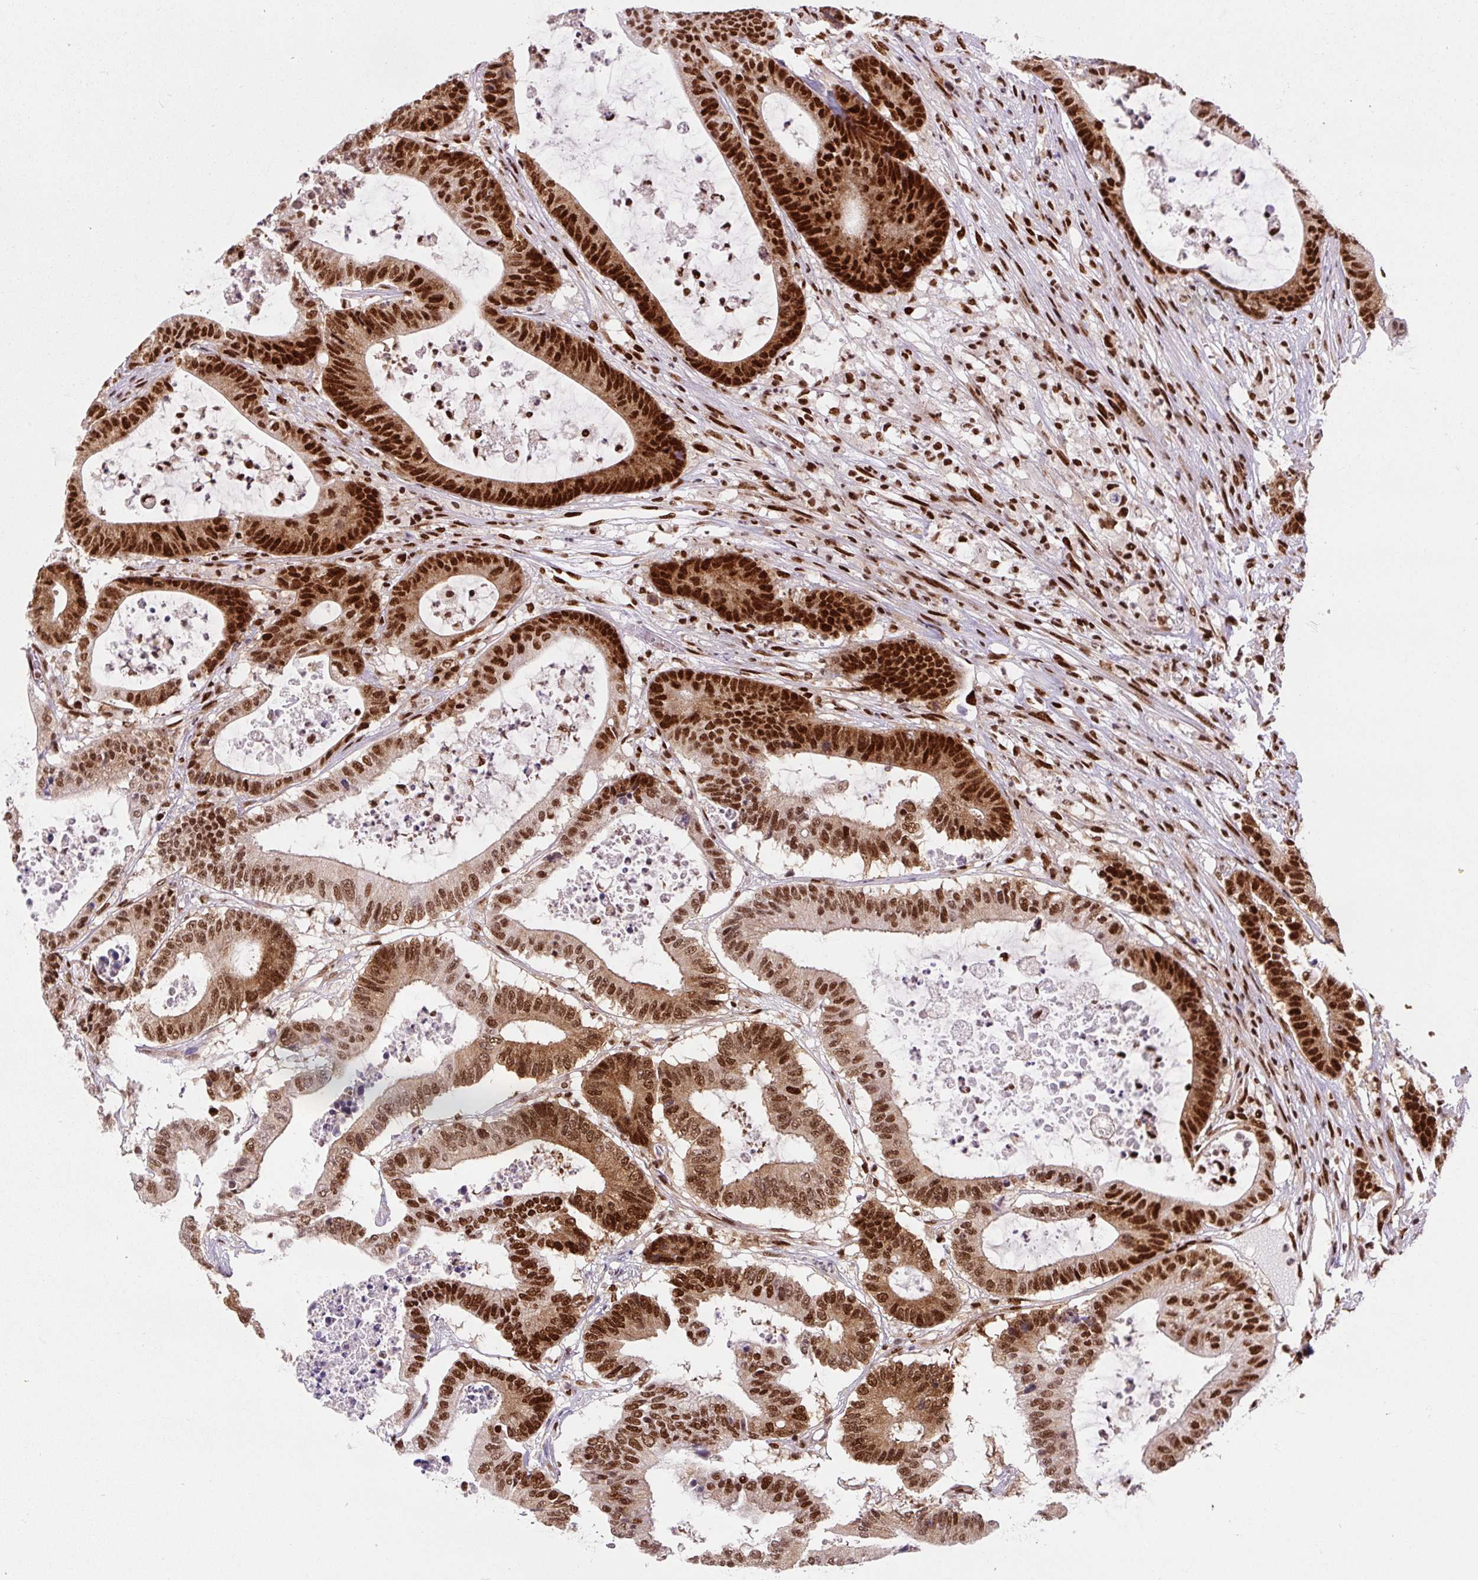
{"staining": {"intensity": "strong", "quantity": ">75%", "location": "nuclear"}, "tissue": "colorectal cancer", "cell_type": "Tumor cells", "image_type": "cancer", "snomed": [{"axis": "morphology", "description": "Adenocarcinoma, NOS"}, {"axis": "topography", "description": "Colon"}], "caption": "Approximately >75% of tumor cells in human colorectal cancer (adenocarcinoma) exhibit strong nuclear protein expression as visualized by brown immunohistochemical staining.", "gene": "FUS", "patient": {"sex": "female", "age": 84}}